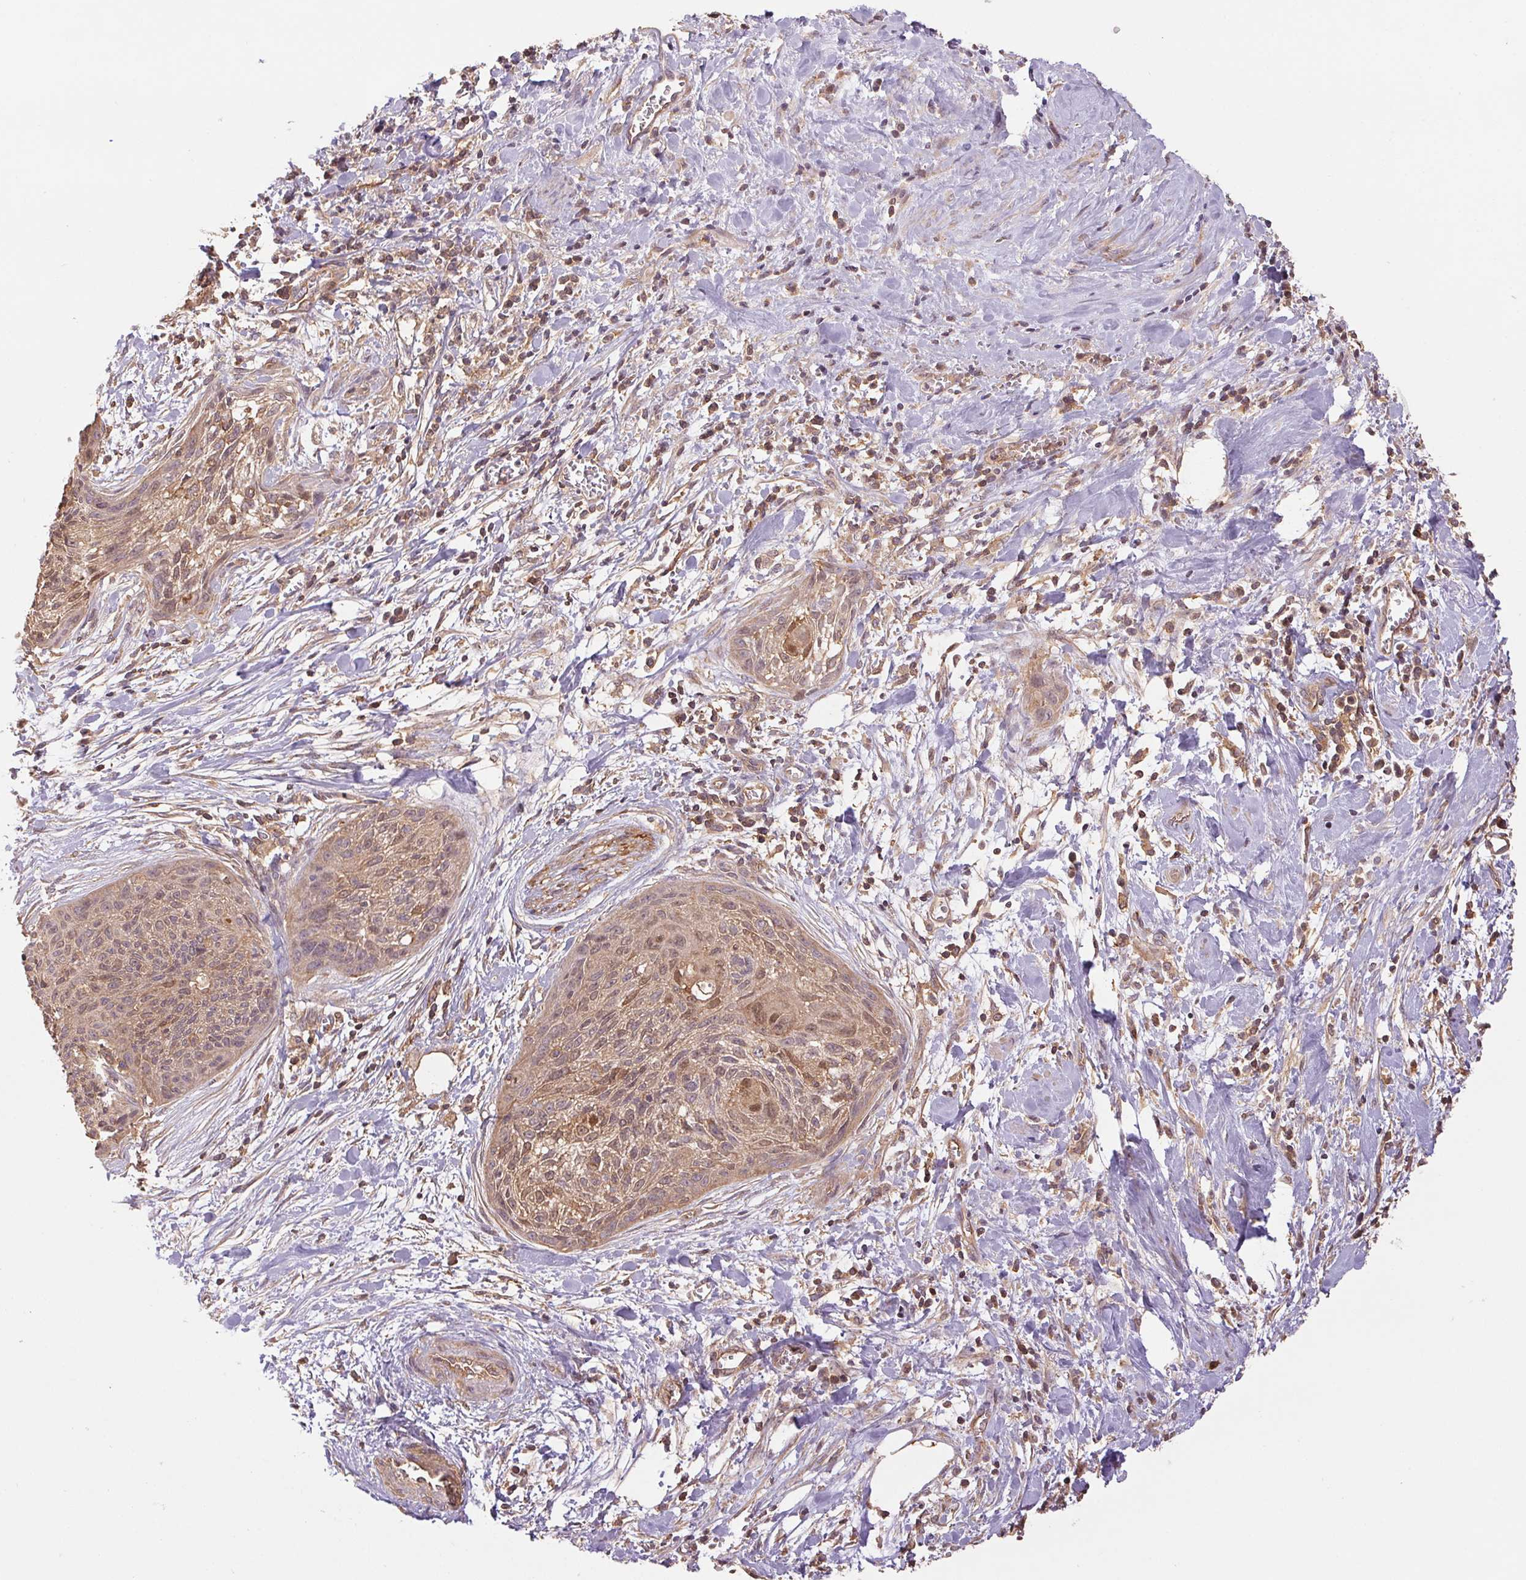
{"staining": {"intensity": "moderate", "quantity": ">75%", "location": "cytoplasmic/membranous,nuclear"}, "tissue": "cervical cancer", "cell_type": "Tumor cells", "image_type": "cancer", "snomed": [{"axis": "morphology", "description": "Squamous cell carcinoma, NOS"}, {"axis": "topography", "description": "Cervix"}], "caption": "Immunohistochemistry (IHC) photomicrograph of neoplastic tissue: human cervical cancer (squamous cell carcinoma) stained using IHC shows medium levels of moderate protein expression localized specifically in the cytoplasmic/membranous and nuclear of tumor cells, appearing as a cytoplasmic/membranous and nuclear brown color.", "gene": "TUBA3D", "patient": {"sex": "female", "age": 55}}